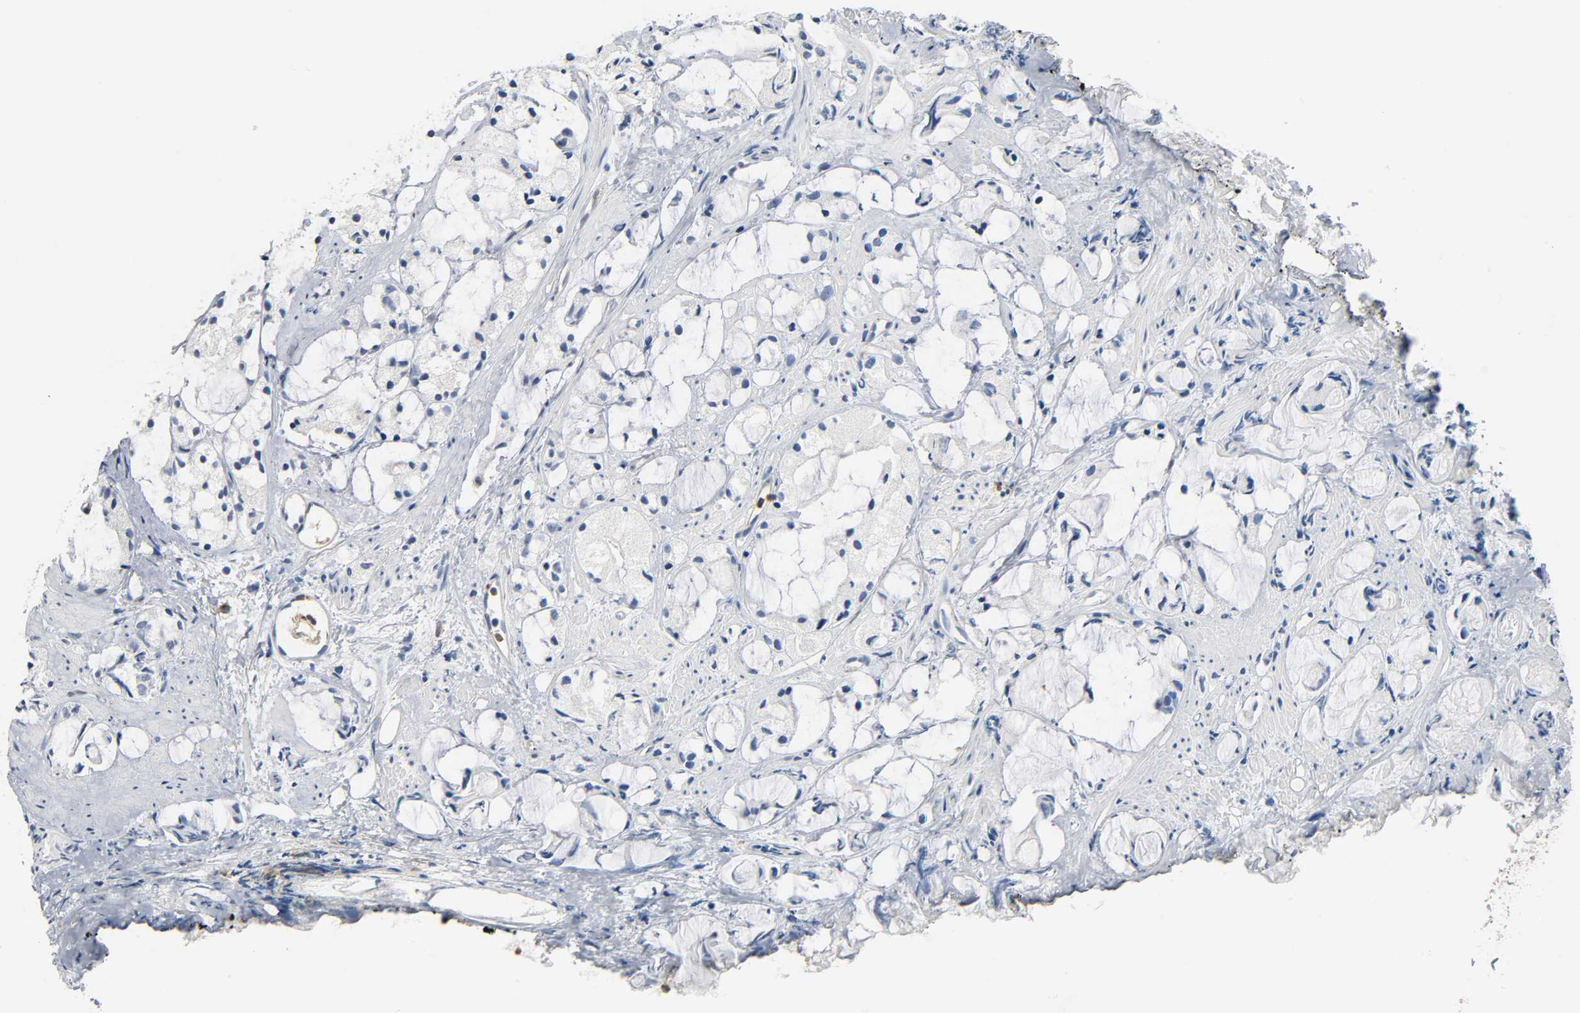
{"staining": {"intensity": "negative", "quantity": "none", "location": "none"}, "tissue": "prostate cancer", "cell_type": "Tumor cells", "image_type": "cancer", "snomed": [{"axis": "morphology", "description": "Adenocarcinoma, High grade"}, {"axis": "topography", "description": "Prostate"}], "caption": "The histopathology image shows no significant expression in tumor cells of adenocarcinoma (high-grade) (prostate).", "gene": "ANPEP", "patient": {"sex": "male", "age": 85}}